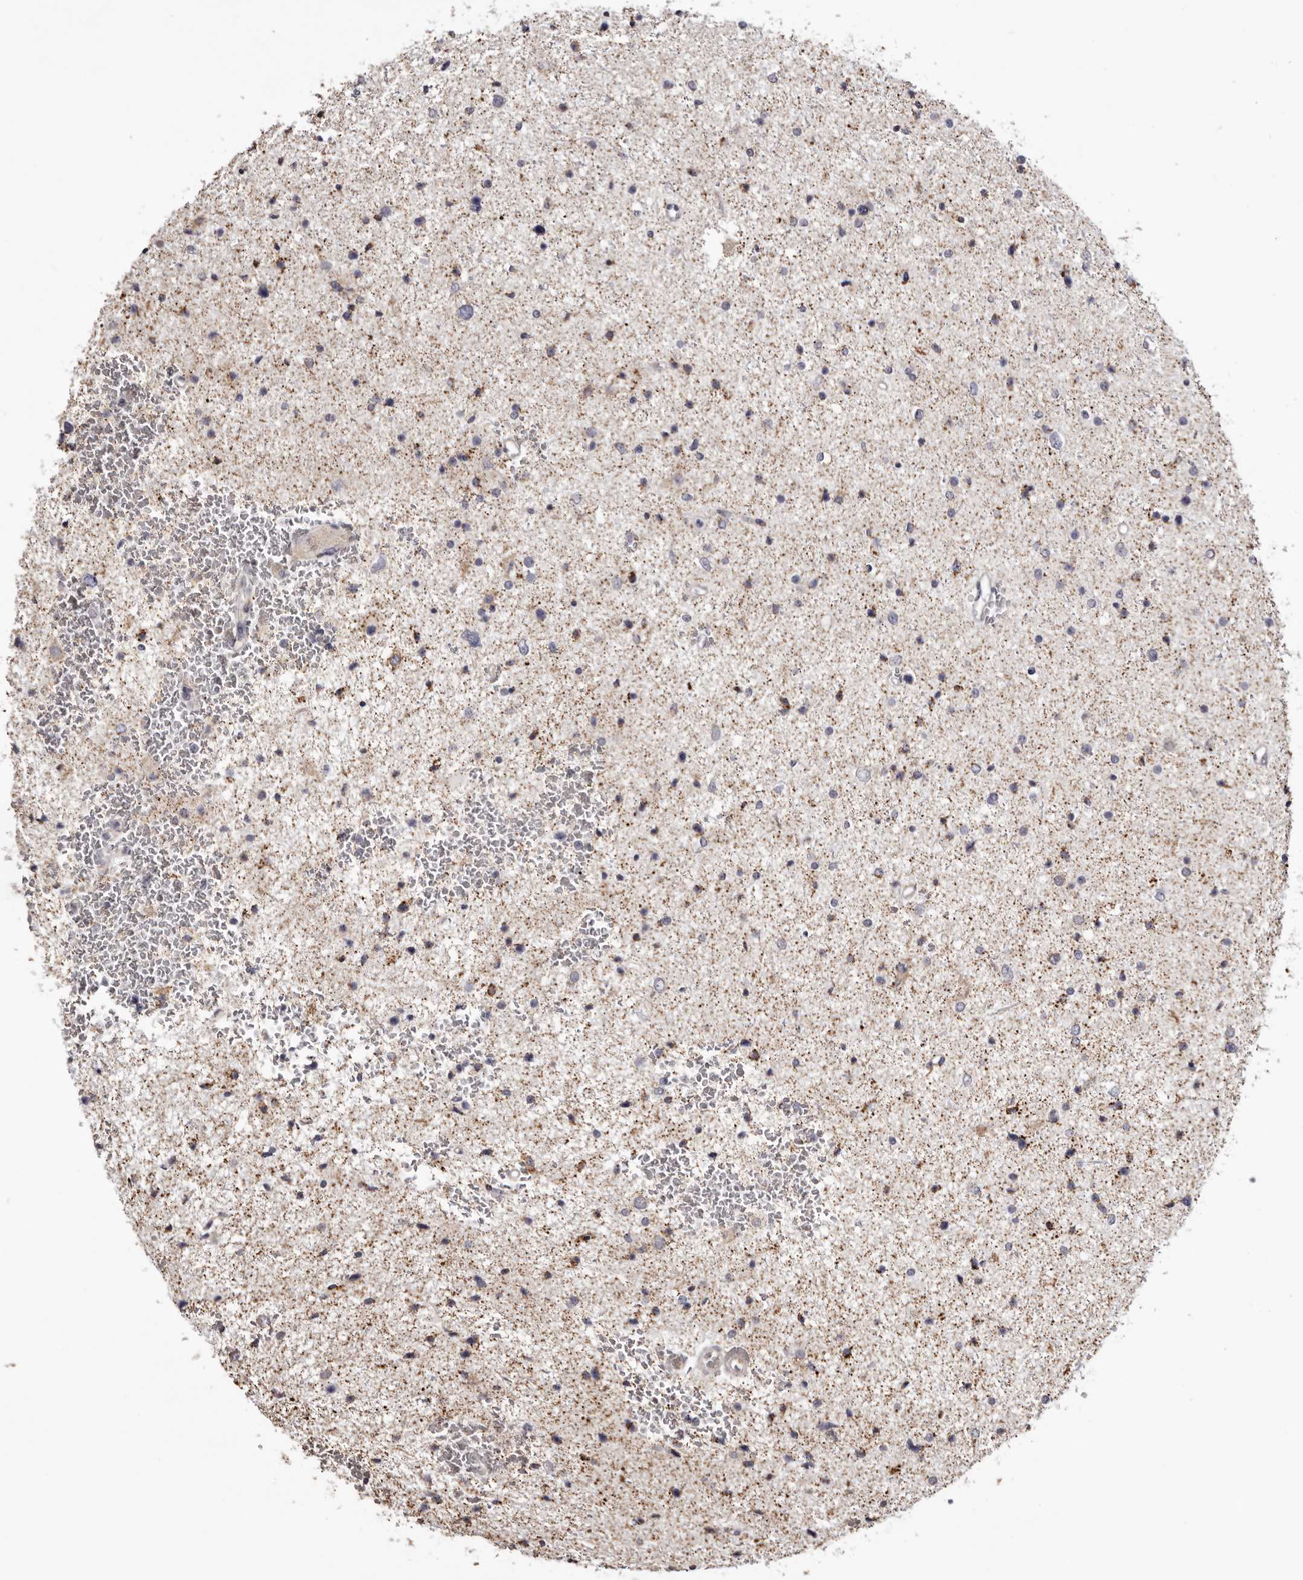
{"staining": {"intensity": "moderate", "quantity": "25%-75%", "location": "cytoplasmic/membranous"}, "tissue": "glioma", "cell_type": "Tumor cells", "image_type": "cancer", "snomed": [{"axis": "morphology", "description": "Glioma, malignant, Low grade"}, {"axis": "topography", "description": "Cerebral cortex"}], "caption": "About 25%-75% of tumor cells in glioma demonstrate moderate cytoplasmic/membranous protein positivity as visualized by brown immunohistochemical staining.", "gene": "PIGX", "patient": {"sex": "female", "age": 39}}